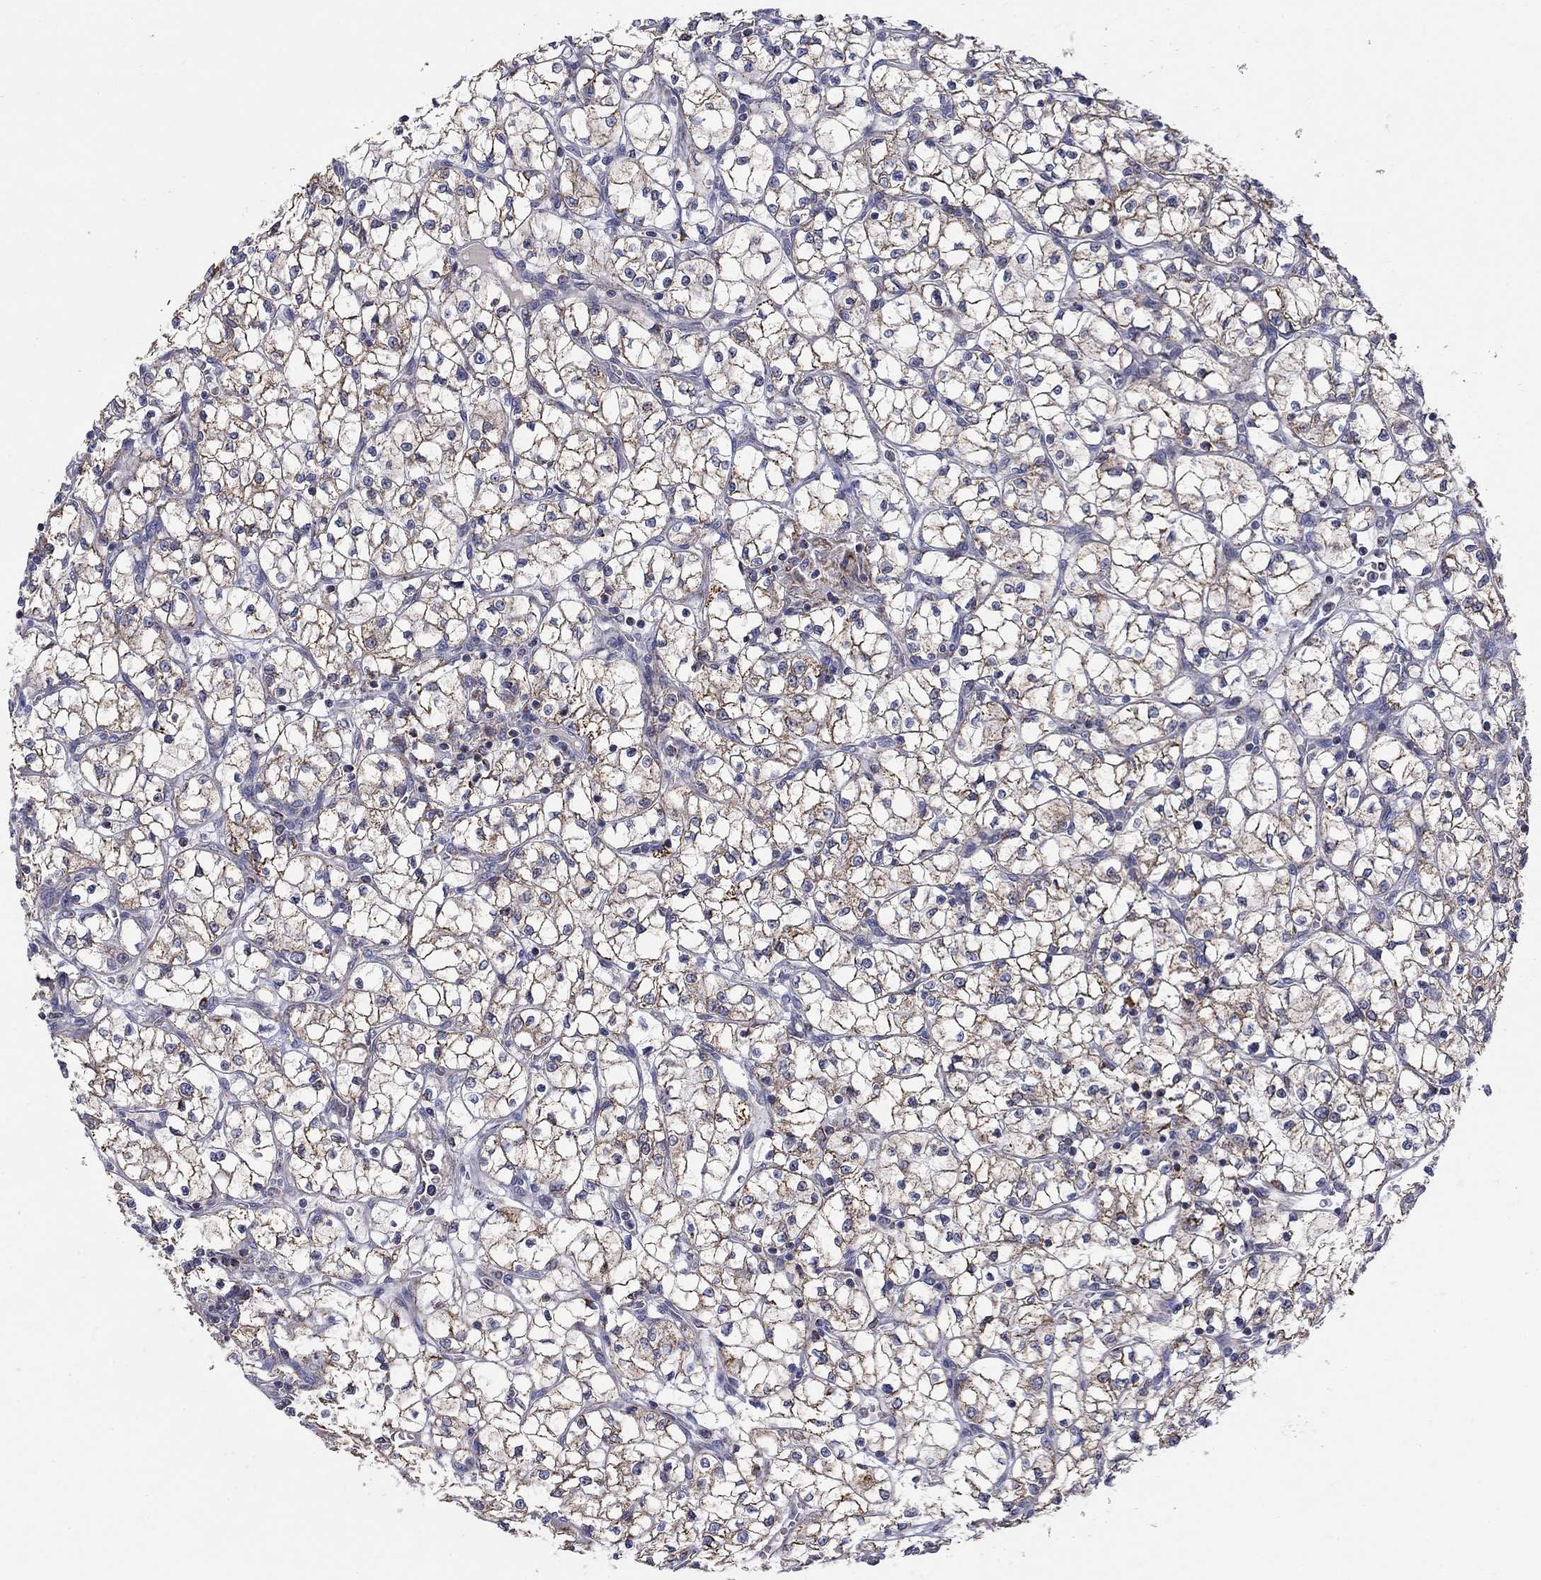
{"staining": {"intensity": "moderate", "quantity": ">75%", "location": "cytoplasmic/membranous"}, "tissue": "renal cancer", "cell_type": "Tumor cells", "image_type": "cancer", "snomed": [{"axis": "morphology", "description": "Adenocarcinoma, NOS"}, {"axis": "topography", "description": "Kidney"}], "caption": "The immunohistochemical stain highlights moderate cytoplasmic/membranous expression in tumor cells of renal cancer tissue. The staining was performed using DAB (3,3'-diaminobenzidine), with brown indicating positive protein expression. Nuclei are stained blue with hematoxylin.", "gene": "HPS5", "patient": {"sex": "female", "age": 64}}